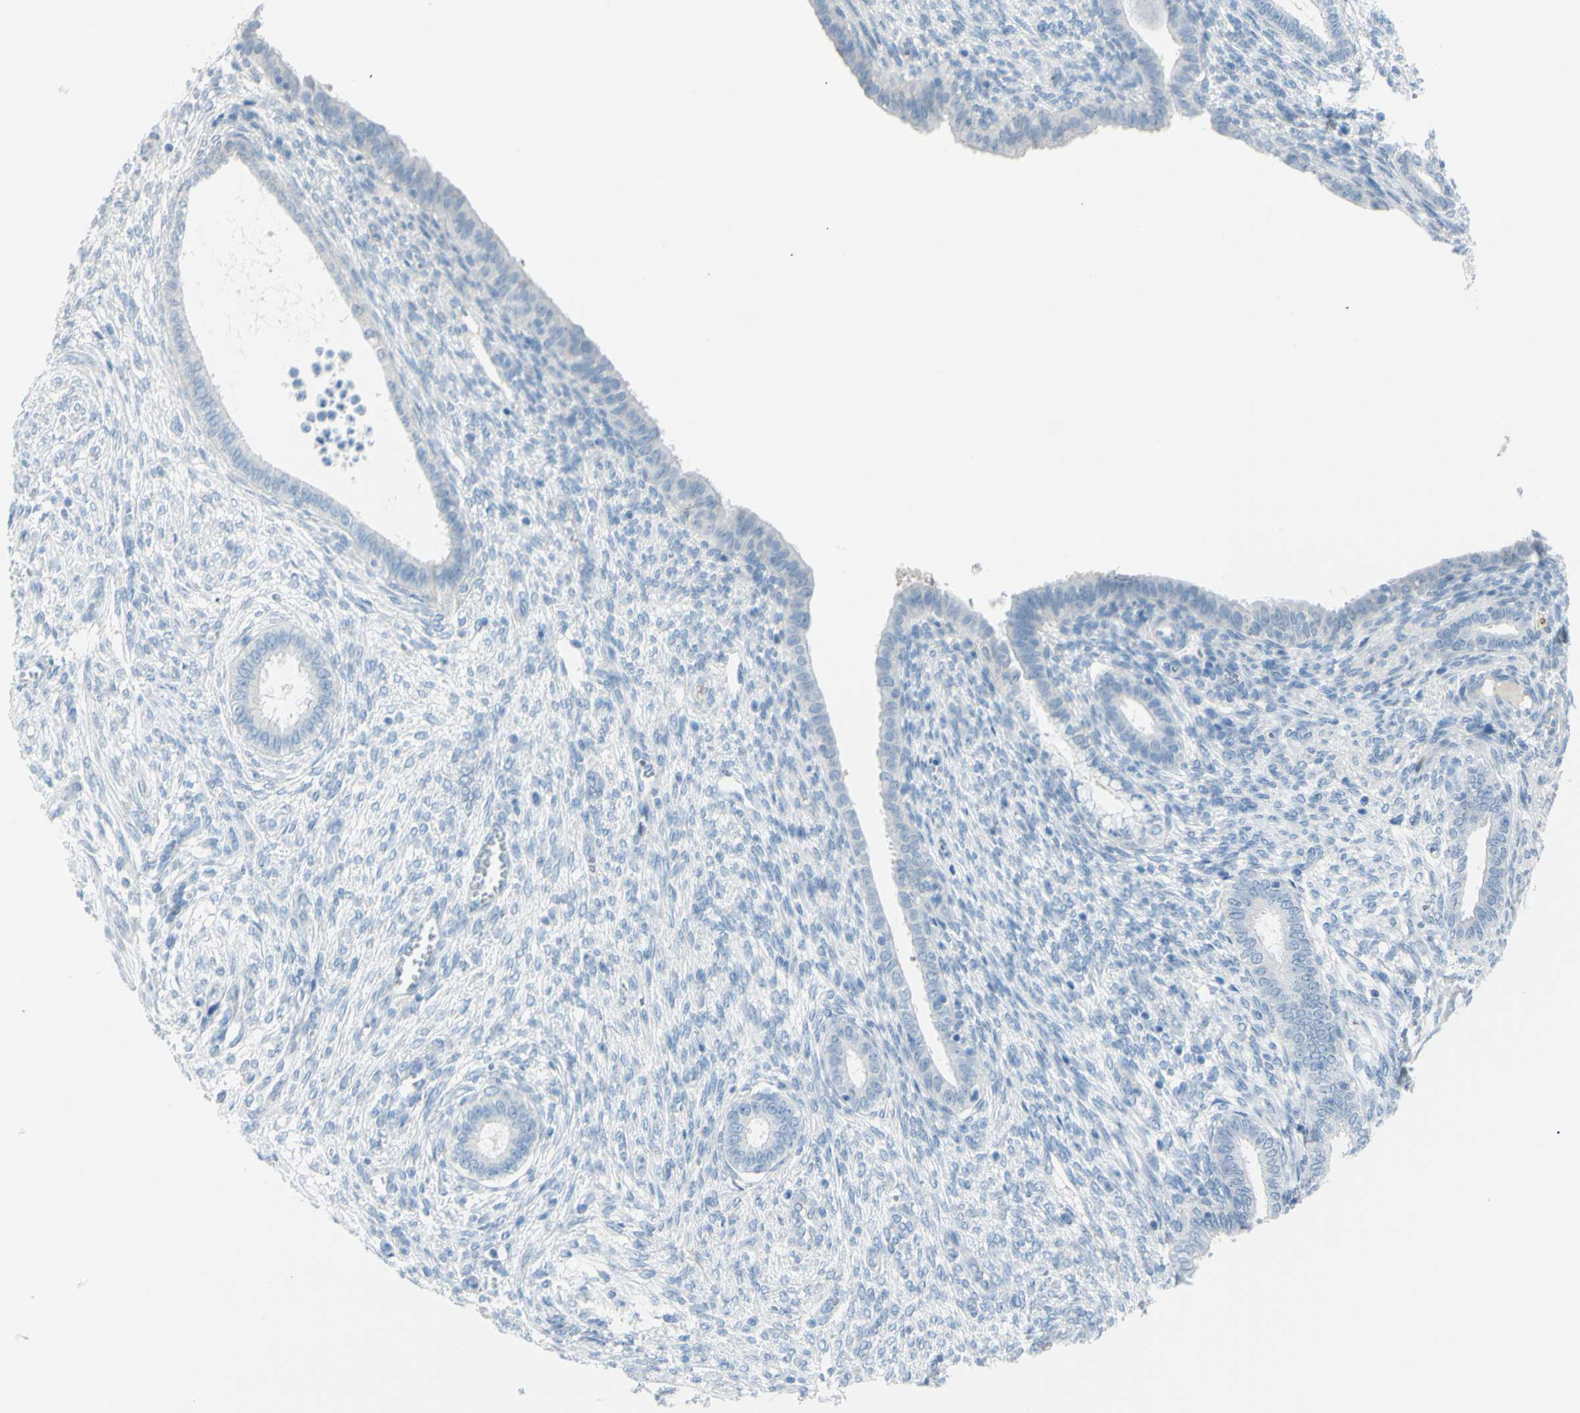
{"staining": {"intensity": "negative", "quantity": "none", "location": "none"}, "tissue": "endometrium", "cell_type": "Cells in endometrial stroma", "image_type": "normal", "snomed": [{"axis": "morphology", "description": "Normal tissue, NOS"}, {"axis": "topography", "description": "Endometrium"}], "caption": "Immunohistochemical staining of normal endometrium demonstrates no significant expression in cells in endometrial stroma.", "gene": "TFPI2", "patient": {"sex": "female", "age": 72}}